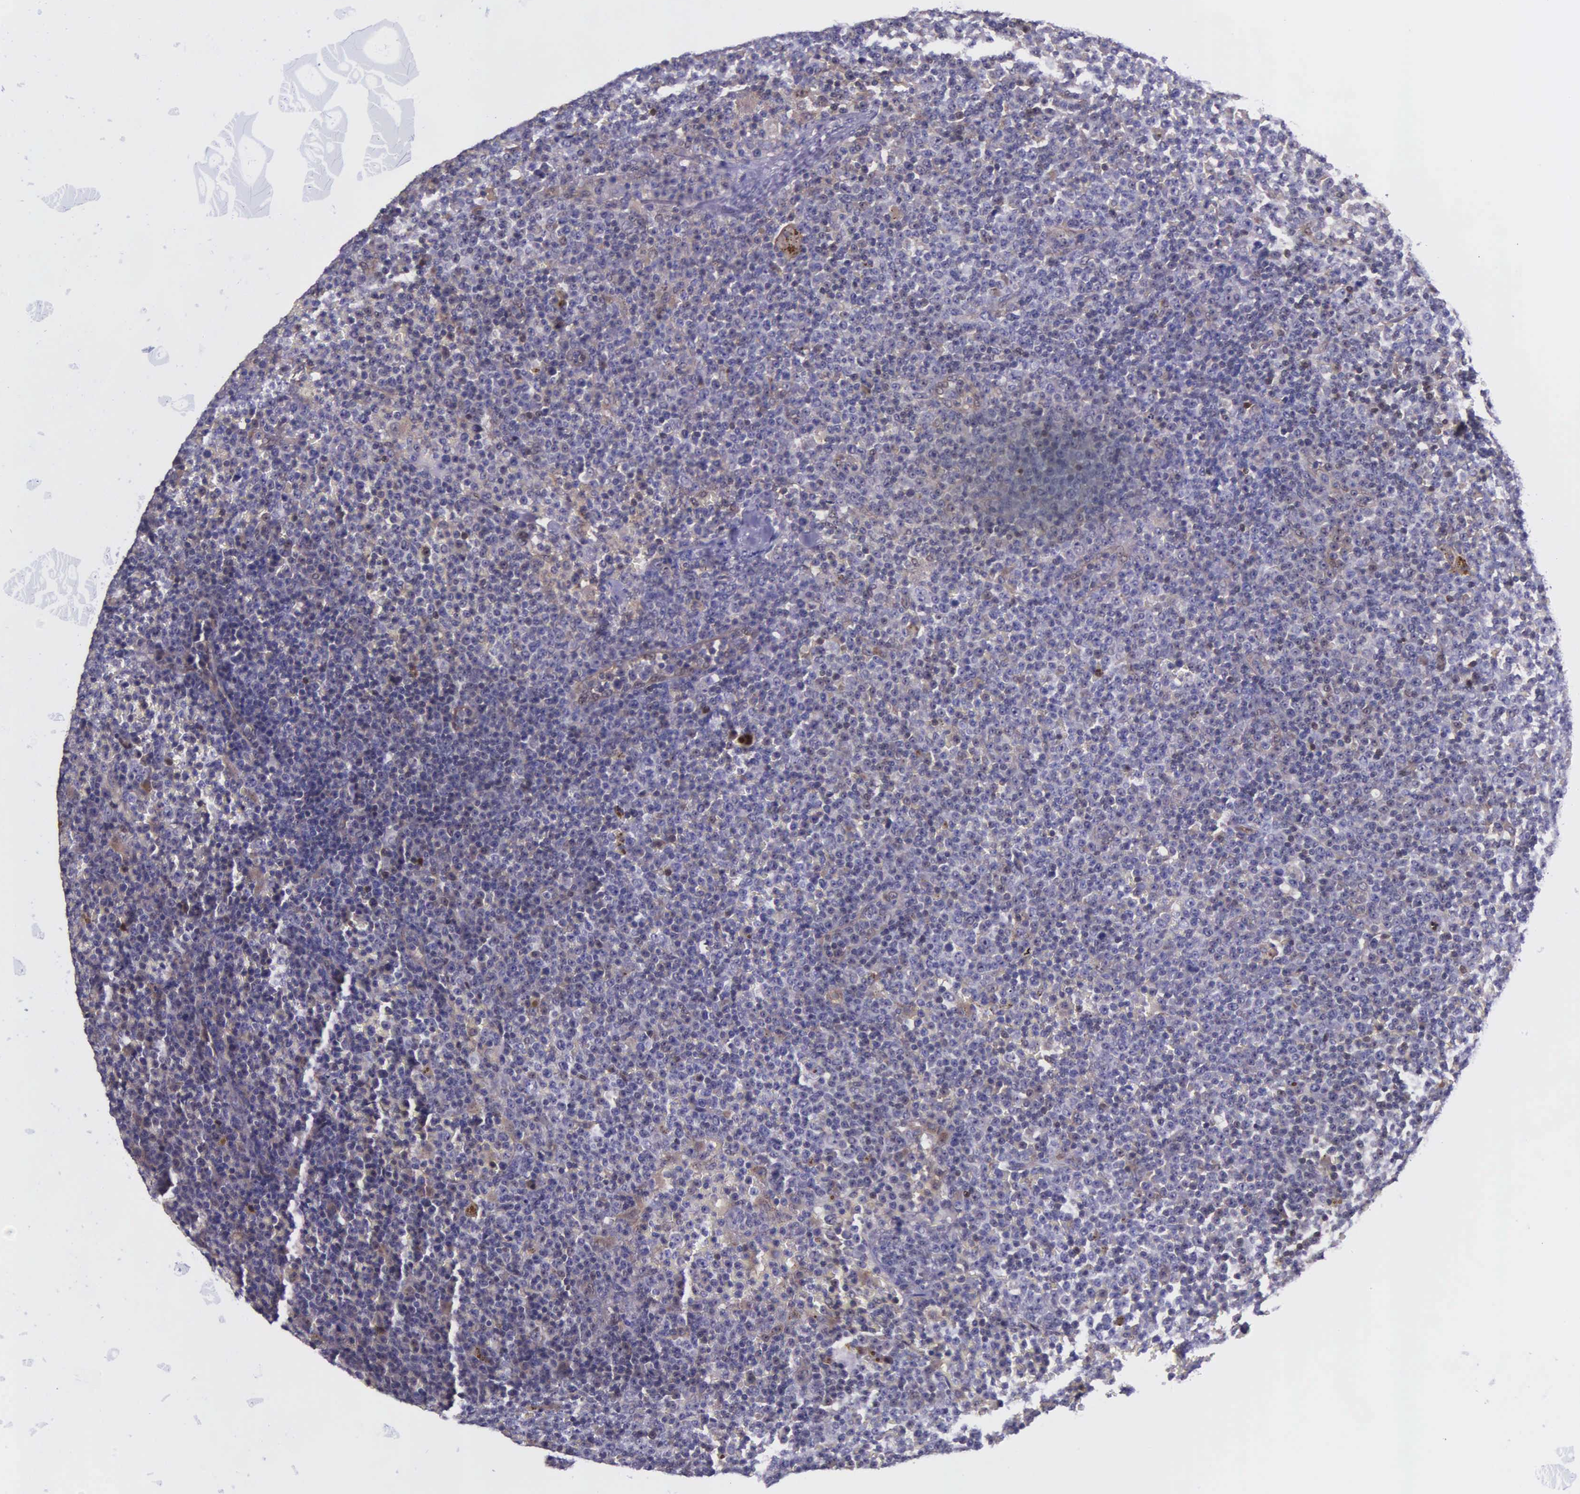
{"staining": {"intensity": "negative", "quantity": "none", "location": "none"}, "tissue": "lymphoma", "cell_type": "Tumor cells", "image_type": "cancer", "snomed": [{"axis": "morphology", "description": "Malignant lymphoma, non-Hodgkin's type, Low grade"}, {"axis": "topography", "description": "Lymph node"}], "caption": "Tumor cells show no significant expression in lymphoma.", "gene": "GMPR2", "patient": {"sex": "male", "age": 50}}